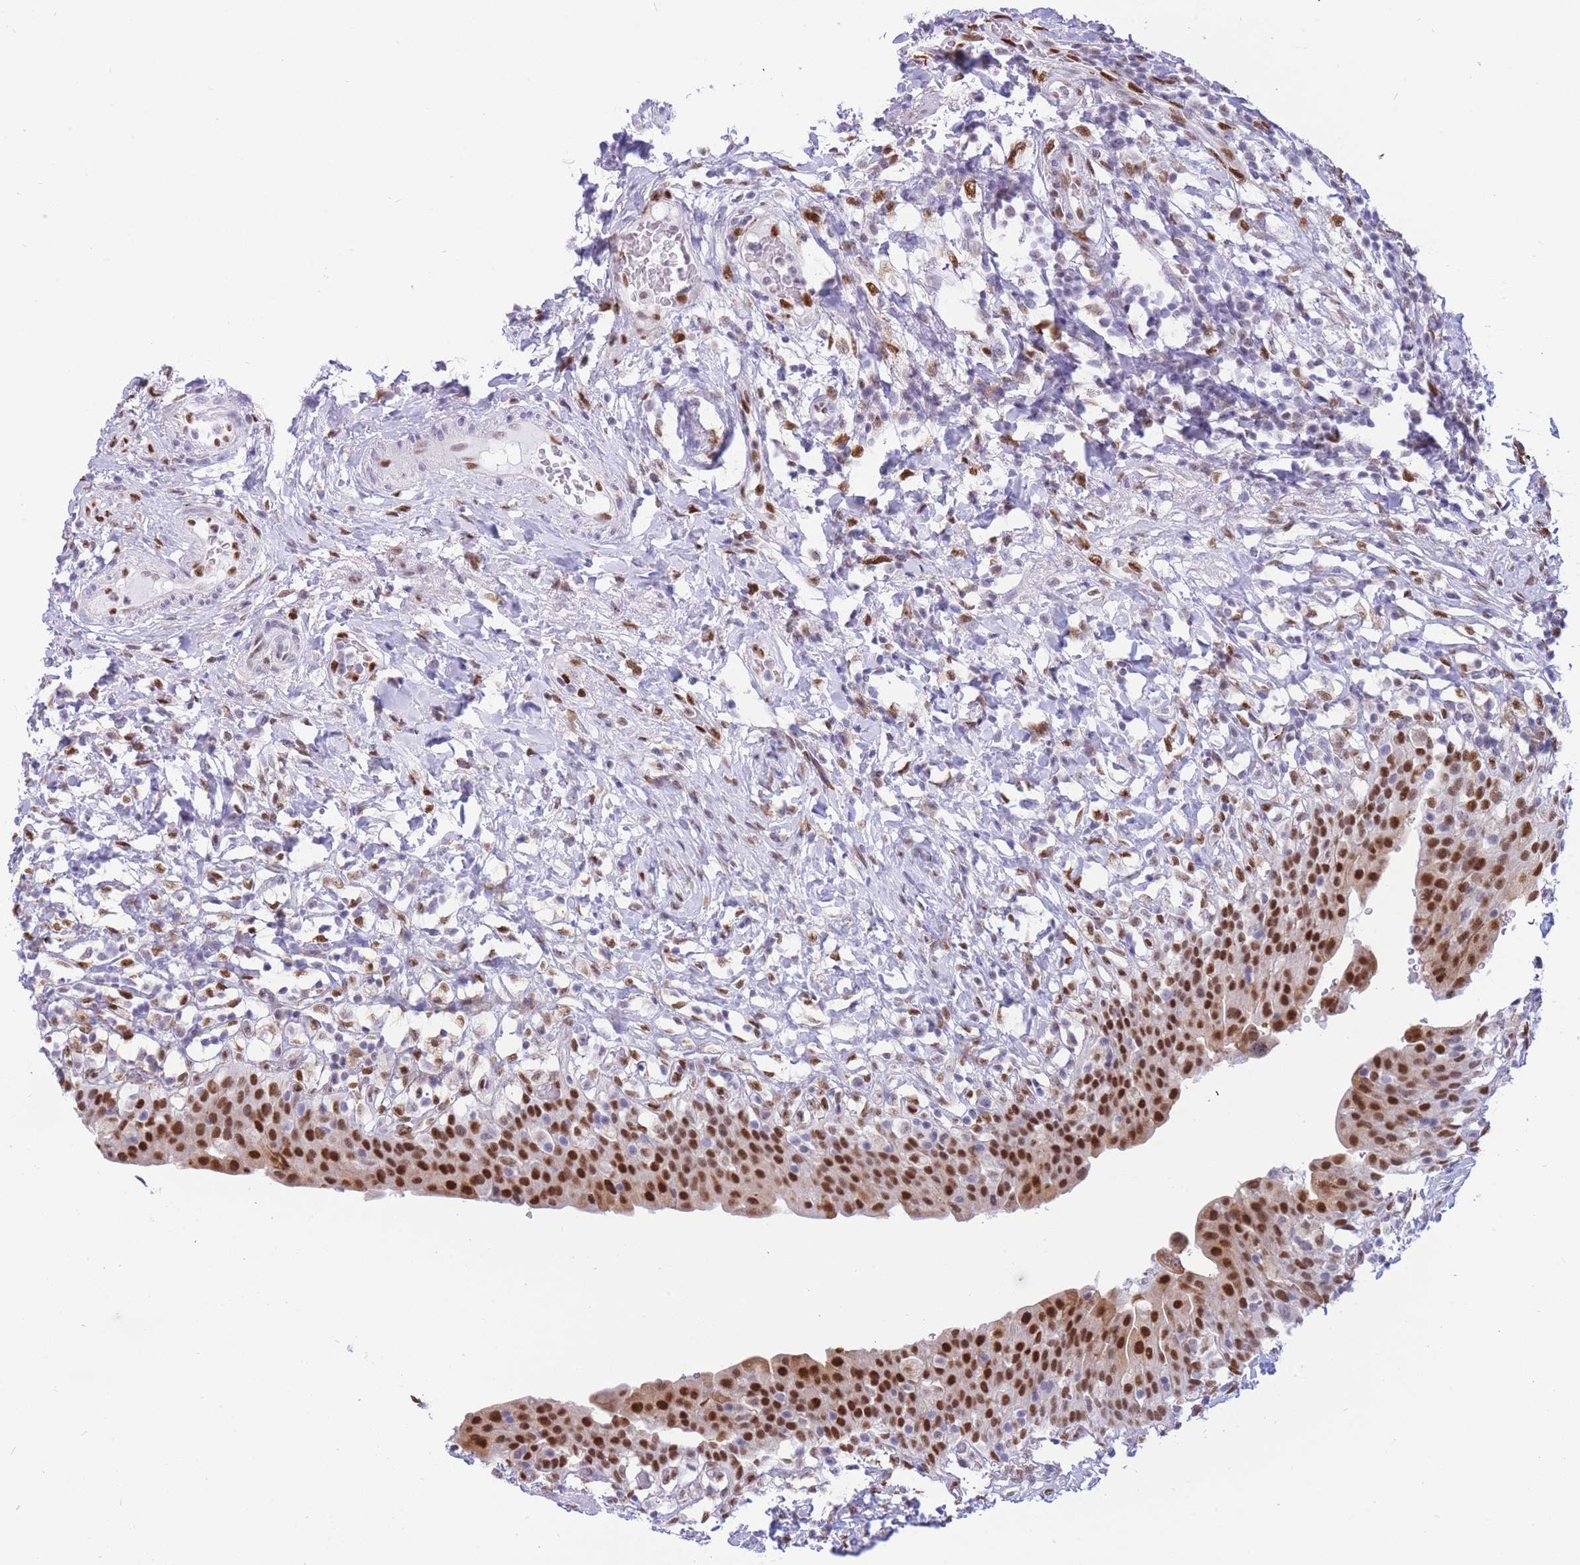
{"staining": {"intensity": "strong", "quantity": ">75%", "location": "nuclear"}, "tissue": "urinary bladder", "cell_type": "Urothelial cells", "image_type": "normal", "snomed": [{"axis": "morphology", "description": "Normal tissue, NOS"}, {"axis": "morphology", "description": "Inflammation, NOS"}, {"axis": "topography", "description": "Urinary bladder"}], "caption": "This is a histology image of immunohistochemistry (IHC) staining of normal urinary bladder, which shows strong expression in the nuclear of urothelial cells.", "gene": "FAM153A", "patient": {"sex": "male", "age": 64}}